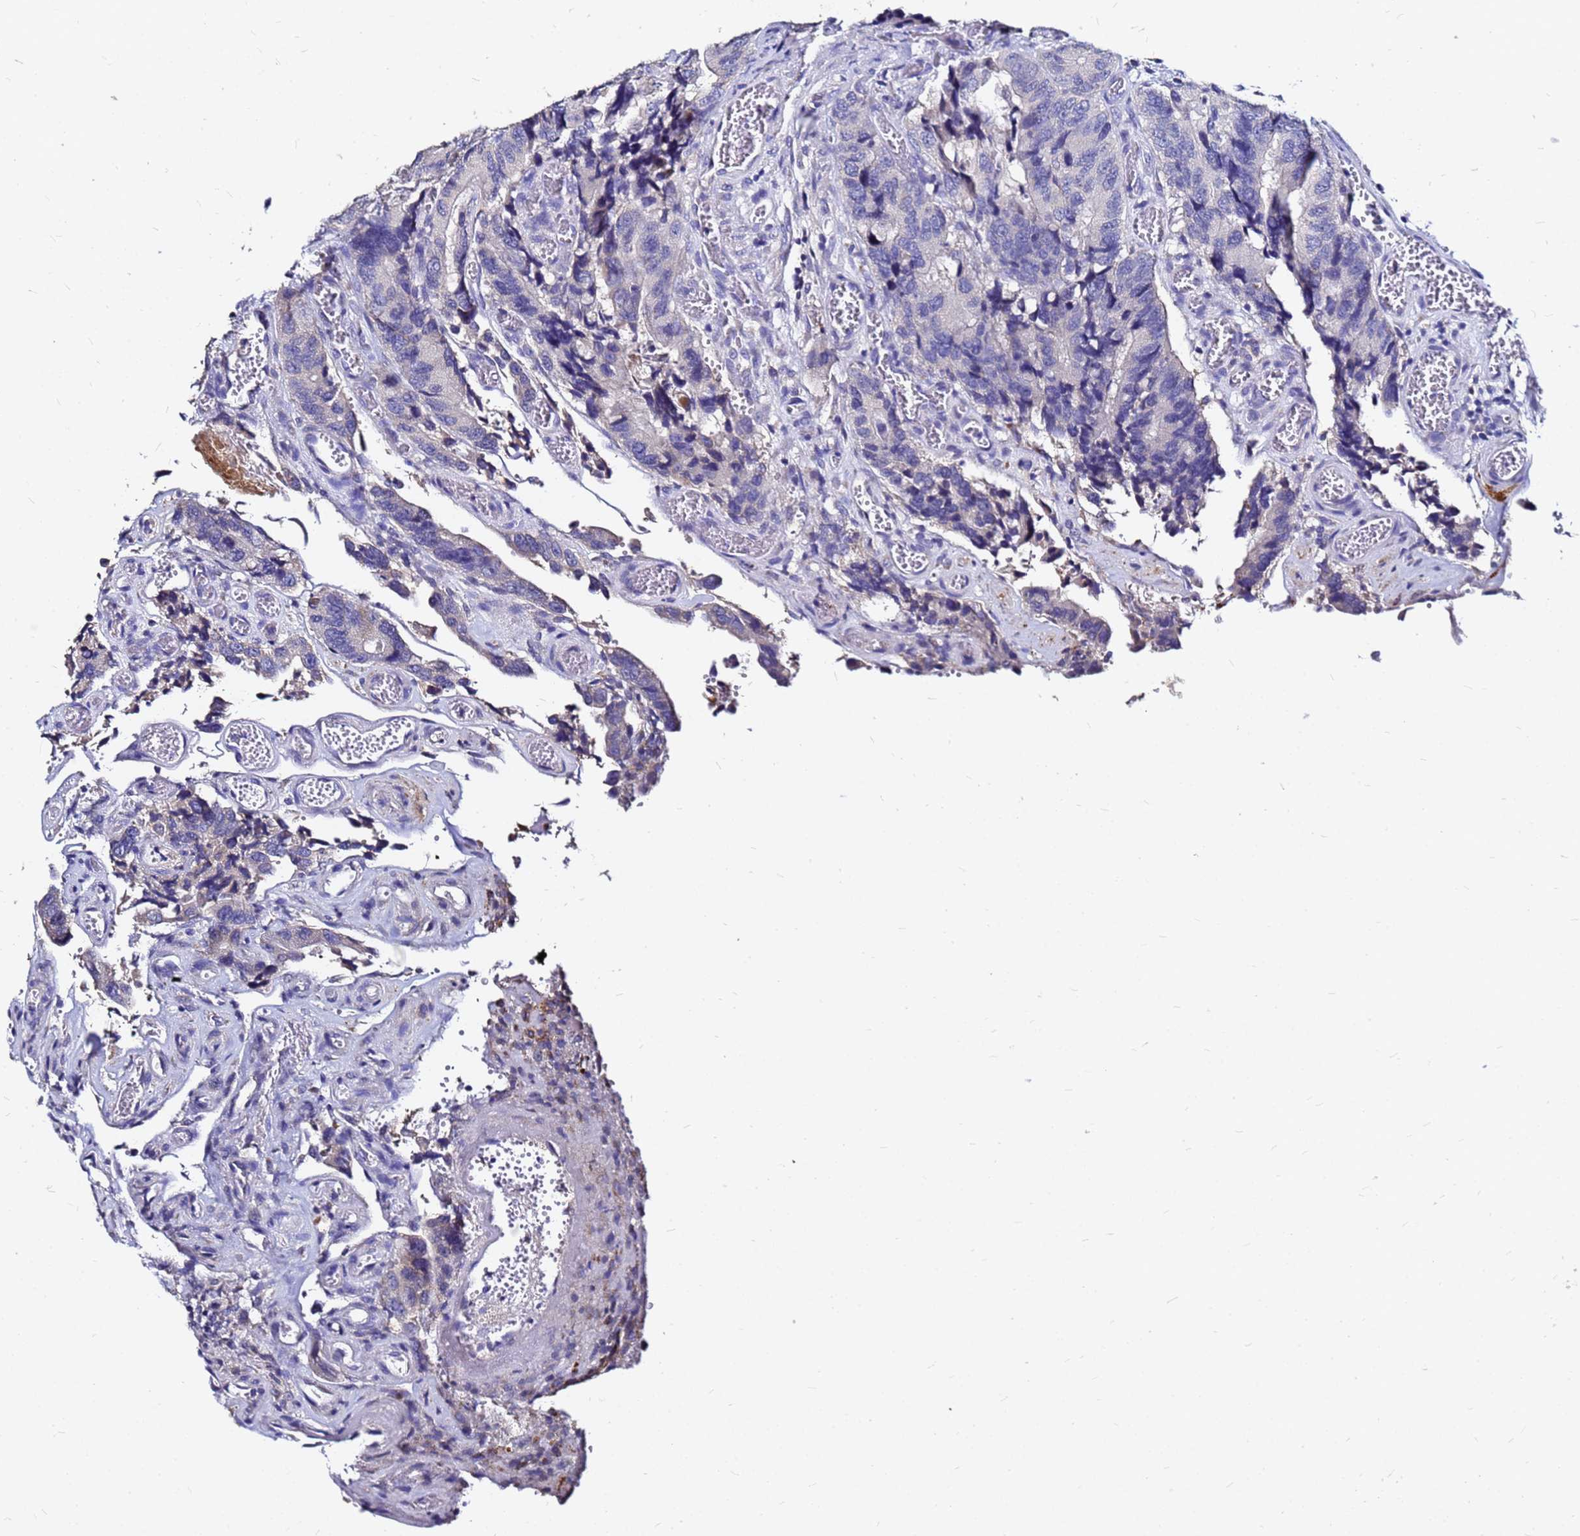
{"staining": {"intensity": "negative", "quantity": "none", "location": "none"}, "tissue": "colorectal cancer", "cell_type": "Tumor cells", "image_type": "cancer", "snomed": [{"axis": "morphology", "description": "Adenocarcinoma, NOS"}, {"axis": "topography", "description": "Colon"}], "caption": "A histopathology image of human colorectal adenocarcinoma is negative for staining in tumor cells.", "gene": "FAM183A", "patient": {"sex": "male", "age": 84}}